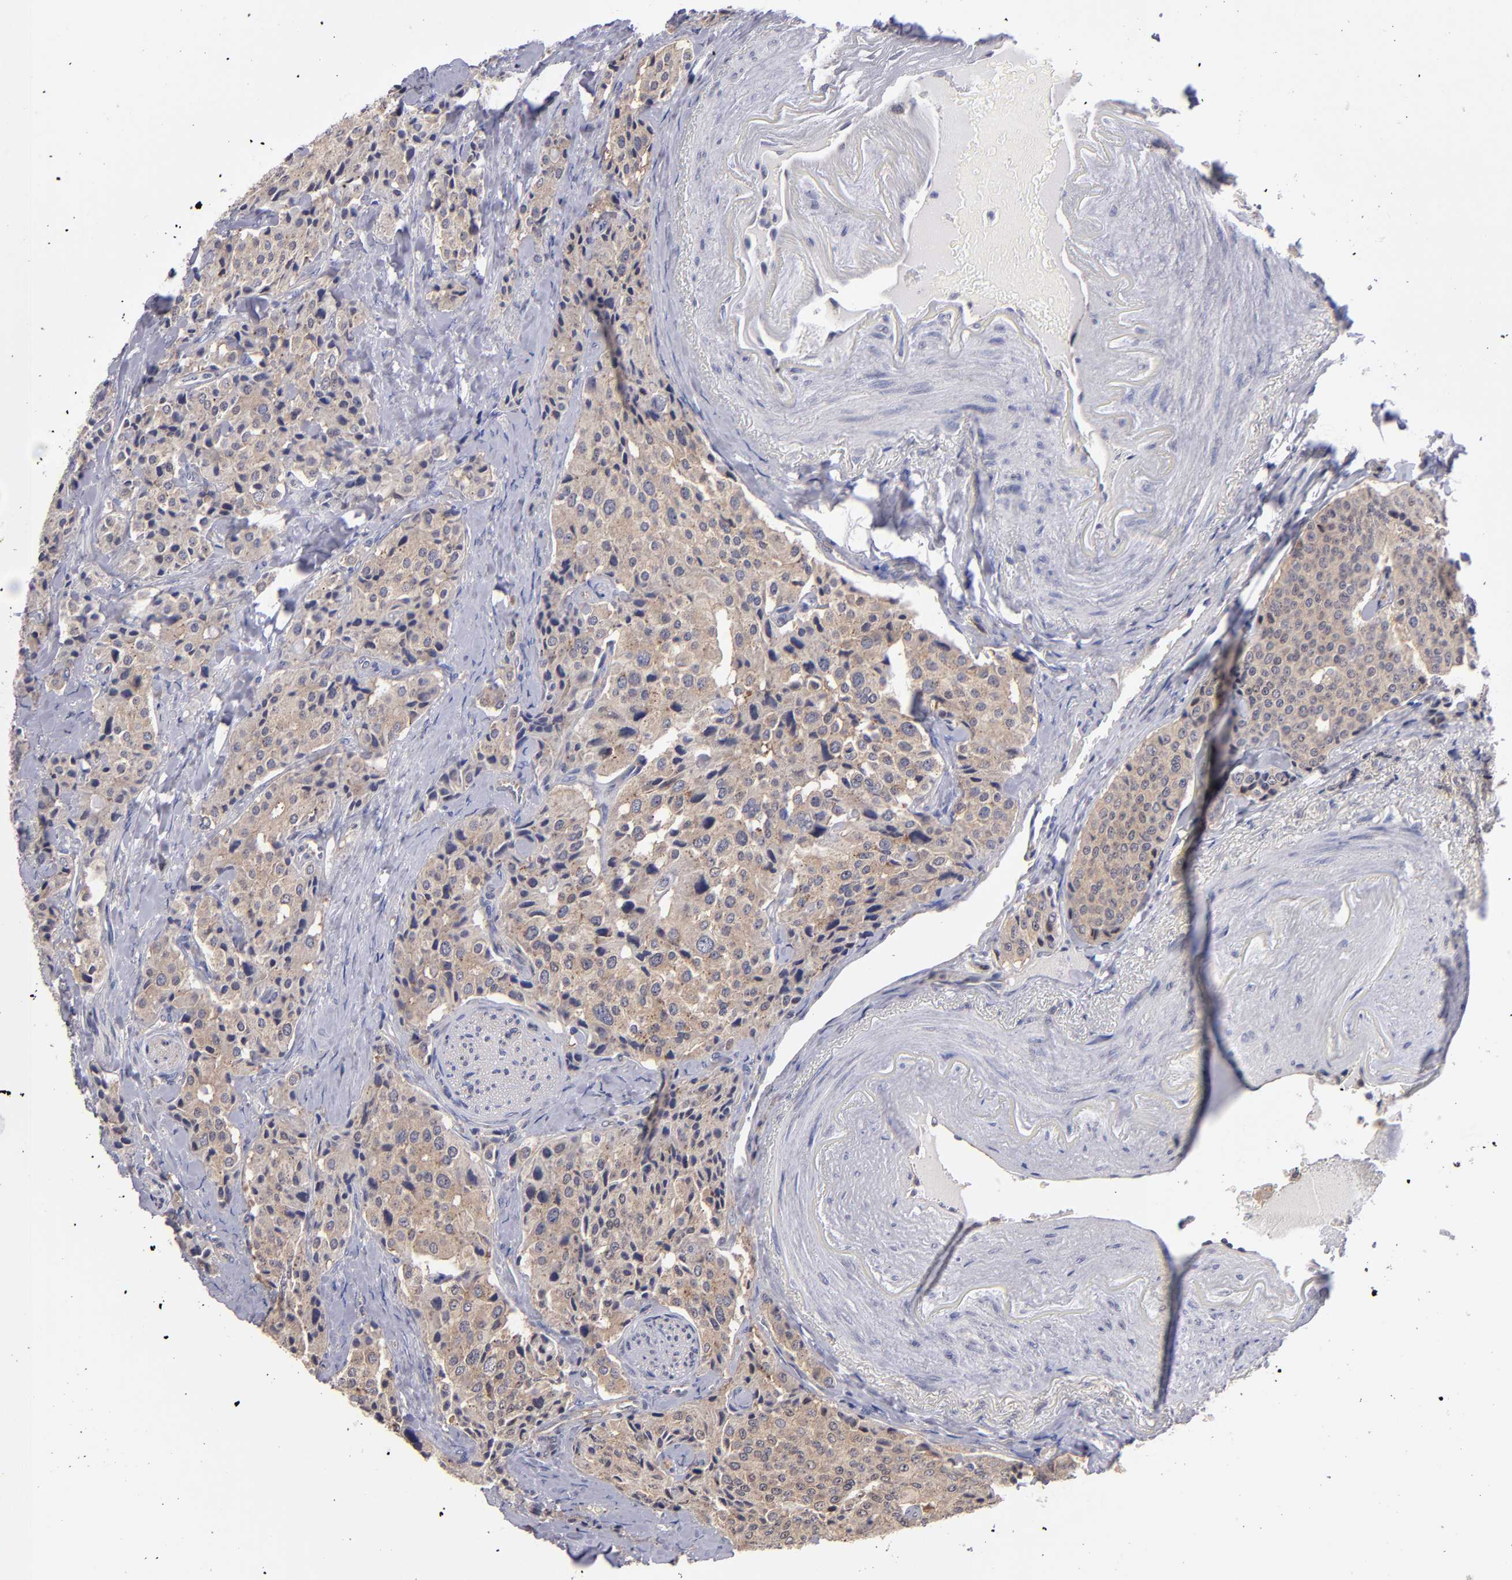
{"staining": {"intensity": "moderate", "quantity": ">75%", "location": "cytoplasmic/membranous"}, "tissue": "carcinoid", "cell_type": "Tumor cells", "image_type": "cancer", "snomed": [{"axis": "morphology", "description": "Carcinoid, malignant, NOS"}, {"axis": "topography", "description": "Colon"}], "caption": "Malignant carcinoid tissue exhibits moderate cytoplasmic/membranous positivity in about >75% of tumor cells", "gene": "EIF3L", "patient": {"sex": "female", "age": 61}}